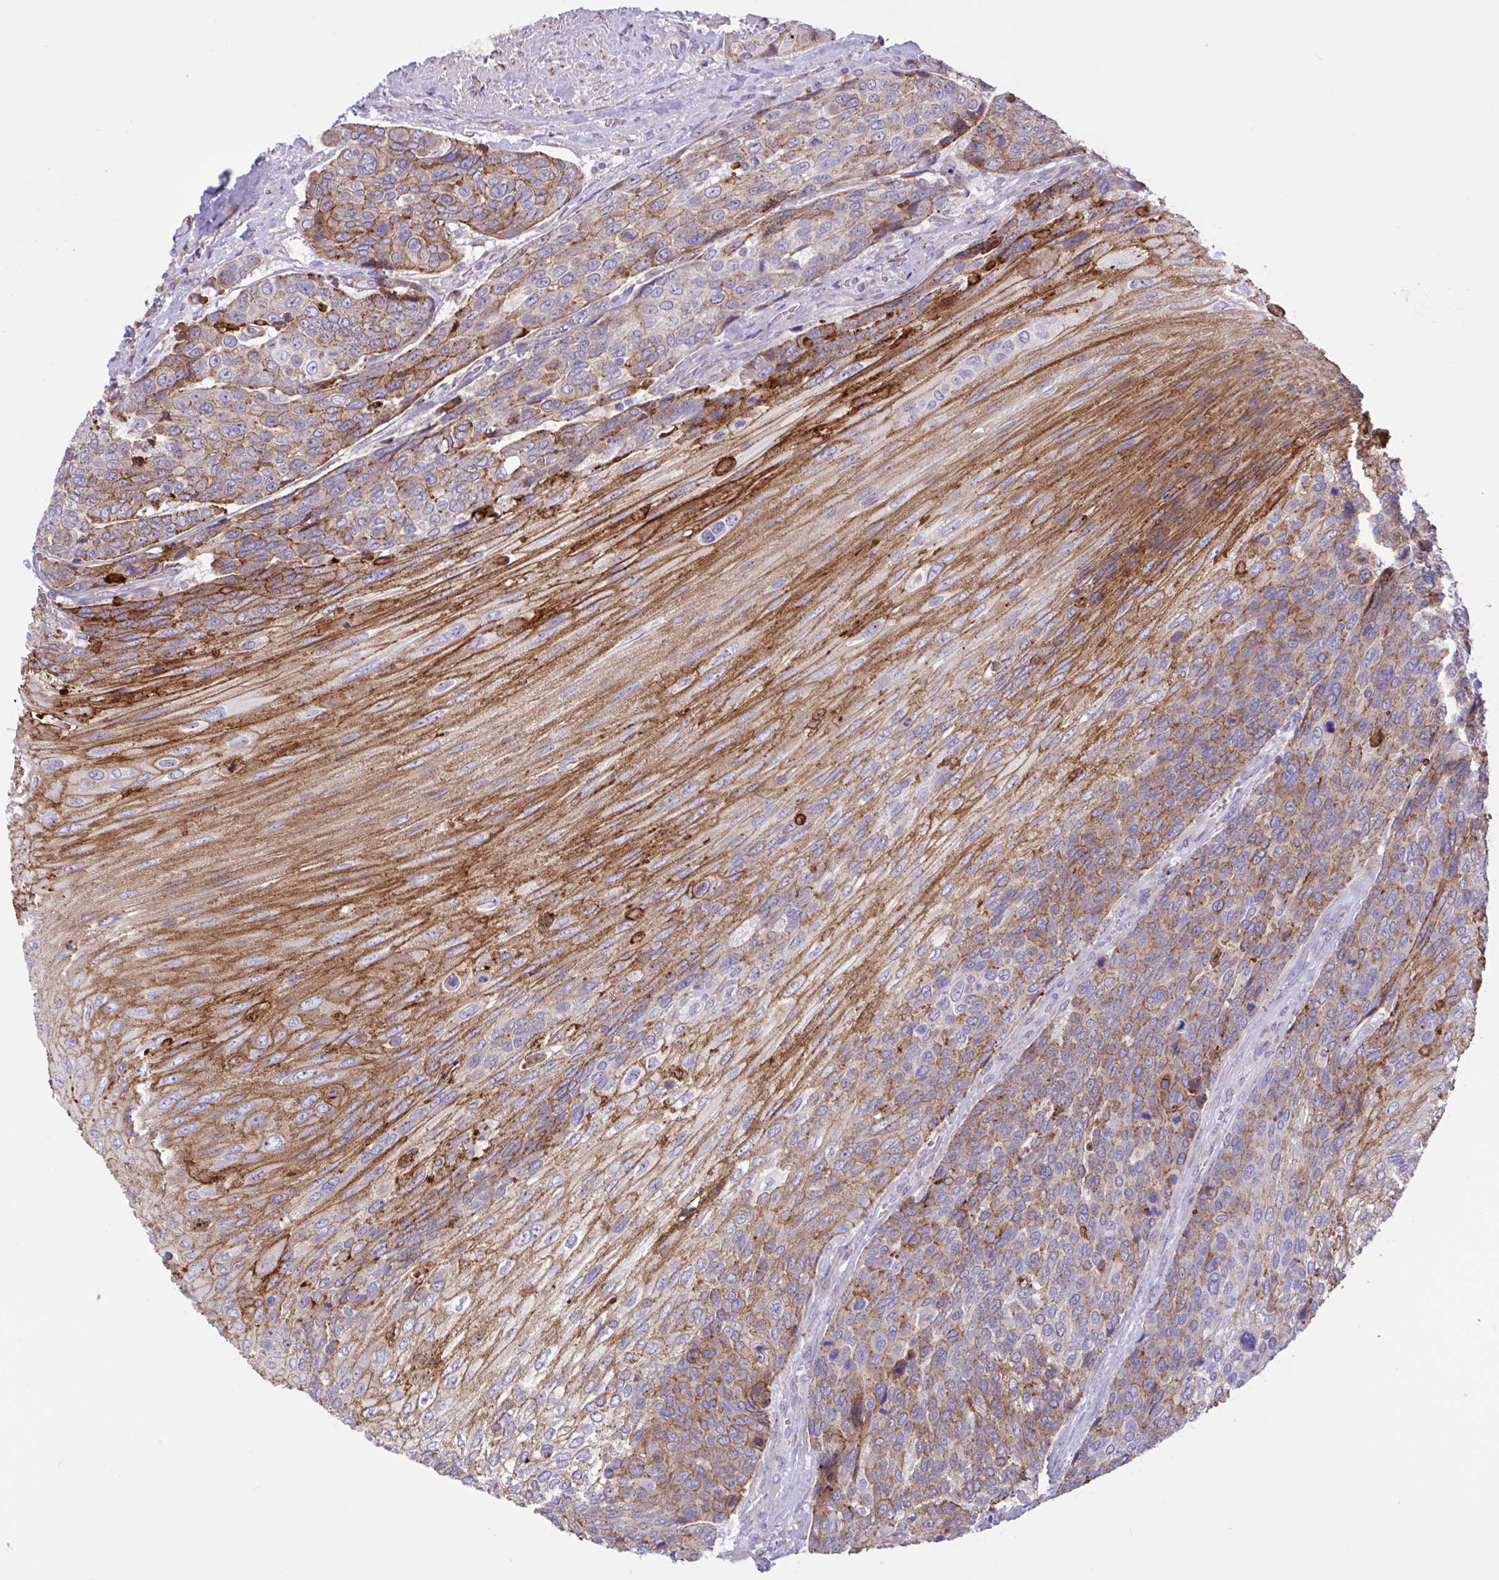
{"staining": {"intensity": "moderate", "quantity": ">75%", "location": "cytoplasmic/membranous"}, "tissue": "urothelial cancer", "cell_type": "Tumor cells", "image_type": "cancer", "snomed": [{"axis": "morphology", "description": "Urothelial carcinoma, High grade"}, {"axis": "topography", "description": "Urinary bladder"}], "caption": "Immunohistochemistry (IHC) histopathology image of neoplastic tissue: human urothelial carcinoma (high-grade) stained using IHC exhibits medium levels of moderate protein expression localized specifically in the cytoplasmic/membranous of tumor cells, appearing as a cytoplasmic/membranous brown color.", "gene": "DSC3", "patient": {"sex": "female", "age": 70}}